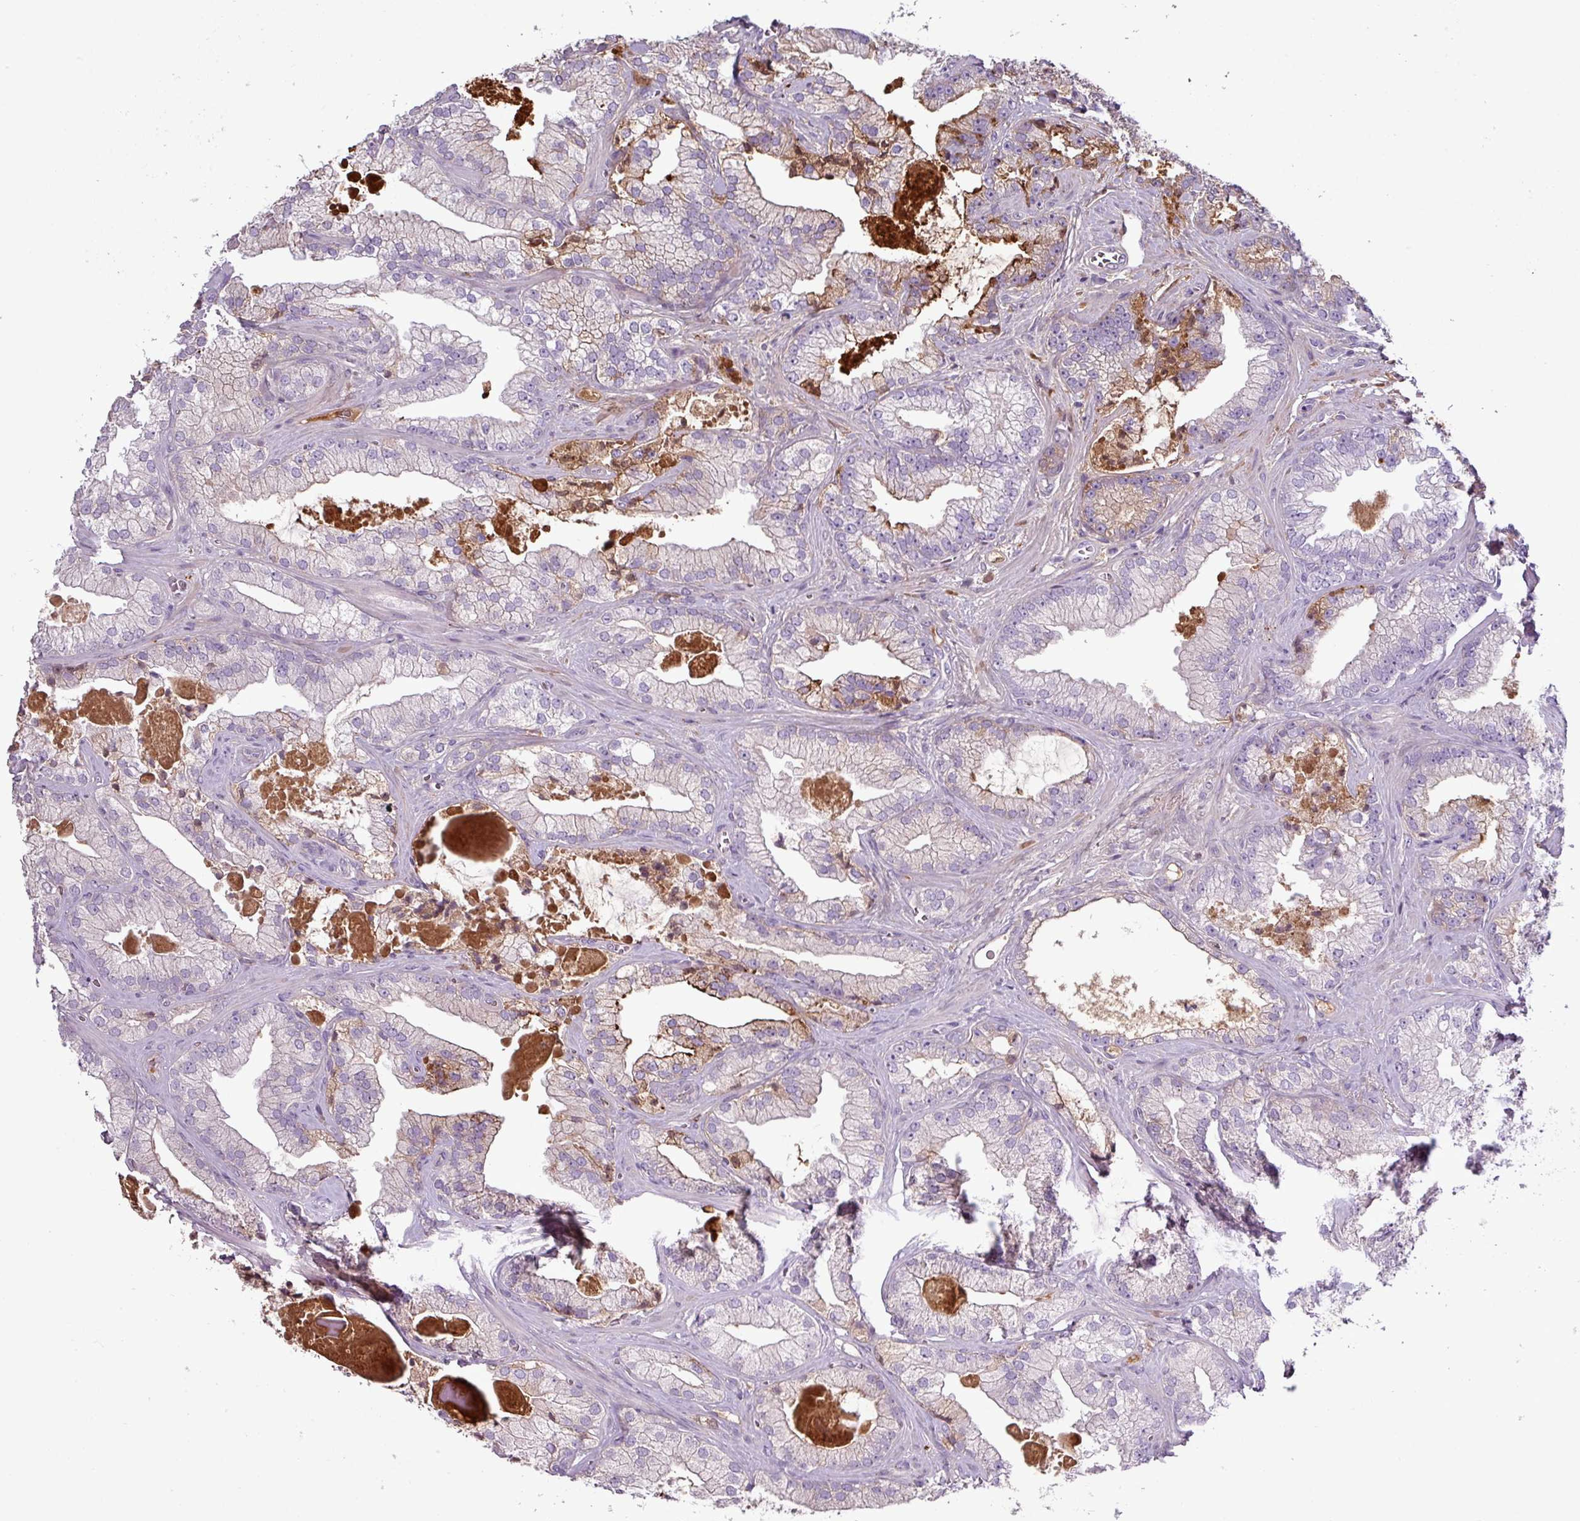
{"staining": {"intensity": "moderate", "quantity": "<25%", "location": "cytoplasmic/membranous"}, "tissue": "prostate cancer", "cell_type": "Tumor cells", "image_type": "cancer", "snomed": [{"axis": "morphology", "description": "Adenocarcinoma, High grade"}, {"axis": "topography", "description": "Prostate"}], "caption": "Prostate cancer stained with a protein marker displays moderate staining in tumor cells.", "gene": "C4B", "patient": {"sex": "male", "age": 68}}